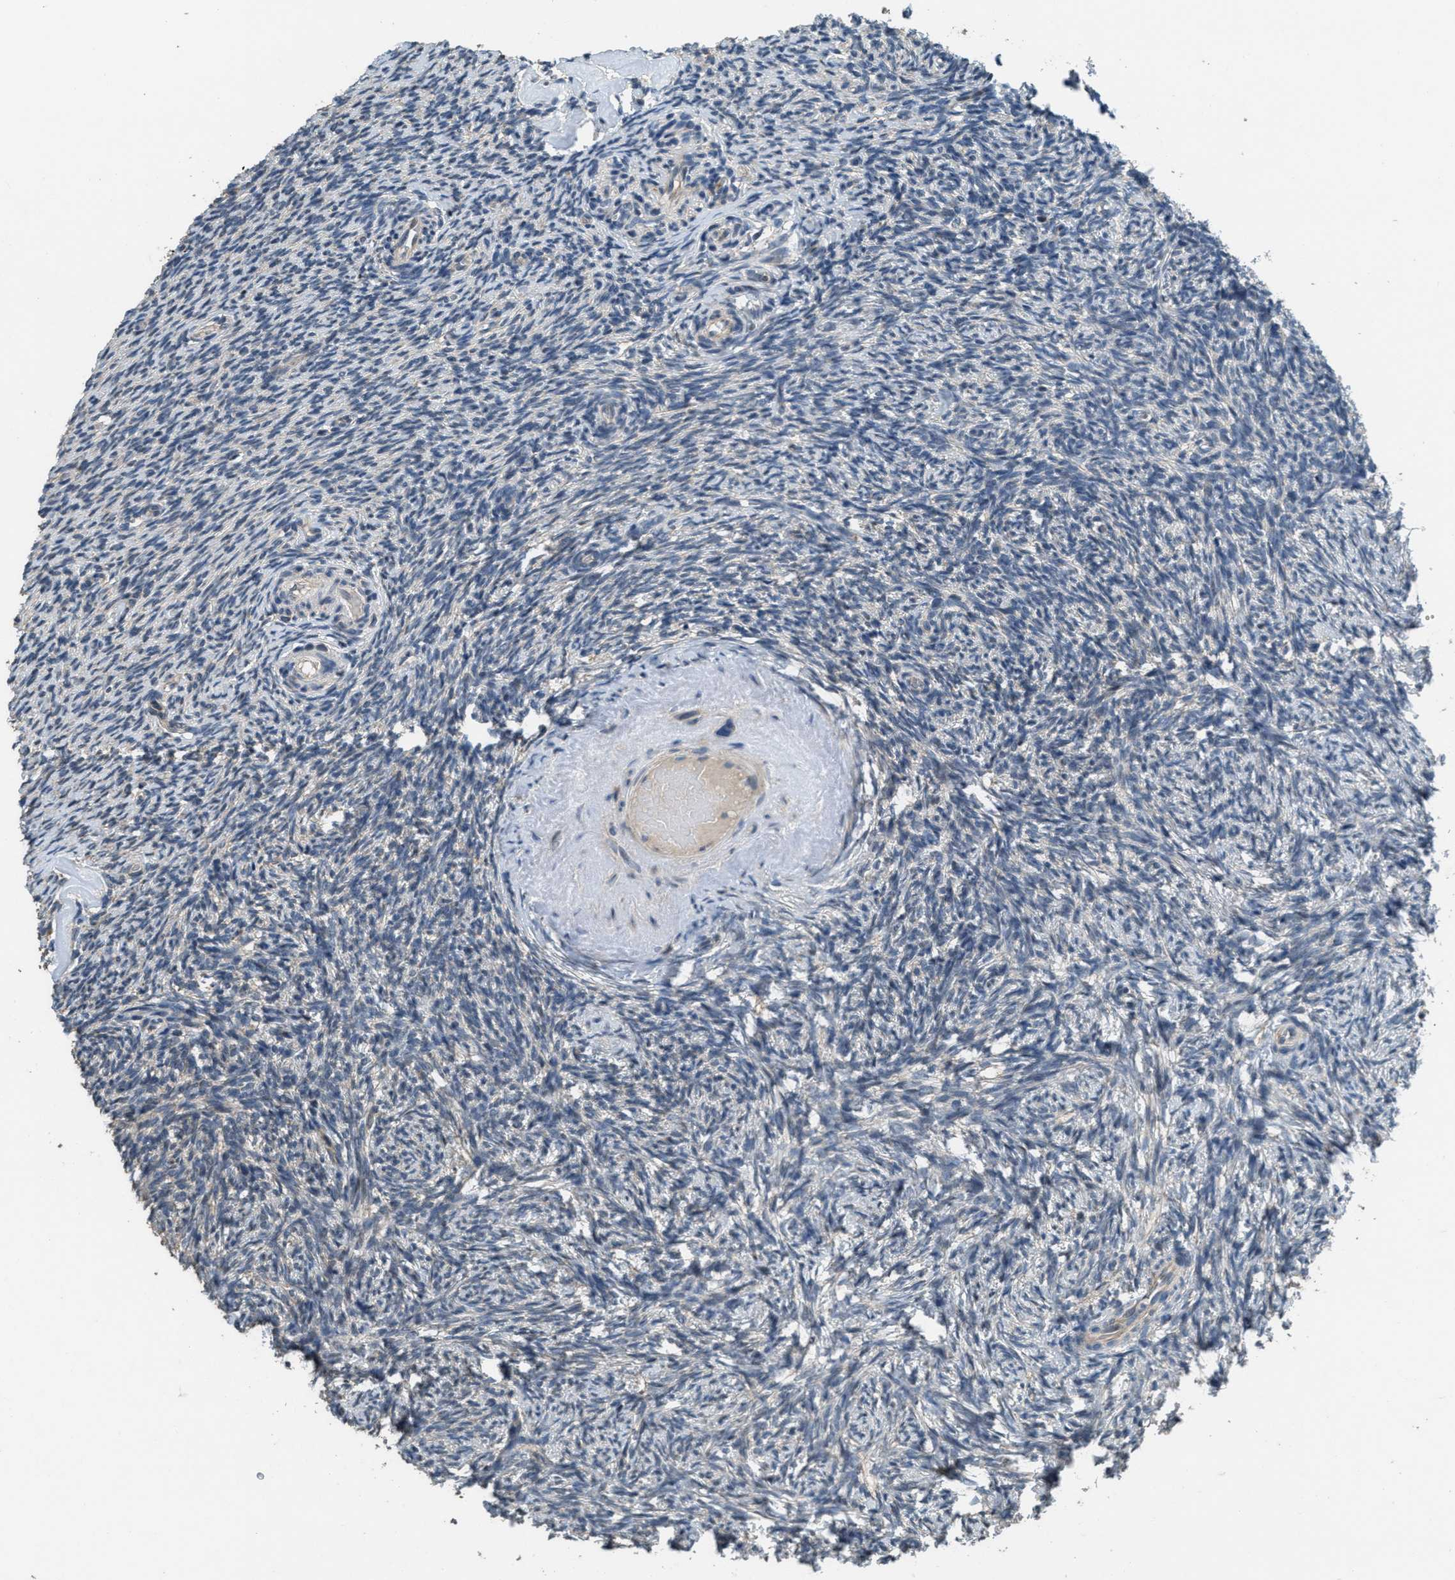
{"staining": {"intensity": "negative", "quantity": "none", "location": "none"}, "tissue": "ovary", "cell_type": "Ovarian stroma cells", "image_type": "normal", "snomed": [{"axis": "morphology", "description": "Normal tissue, NOS"}, {"axis": "topography", "description": "Ovary"}], "caption": "This is a image of IHC staining of normal ovary, which shows no staining in ovarian stroma cells.", "gene": "NAT1", "patient": {"sex": "female", "age": 60}}